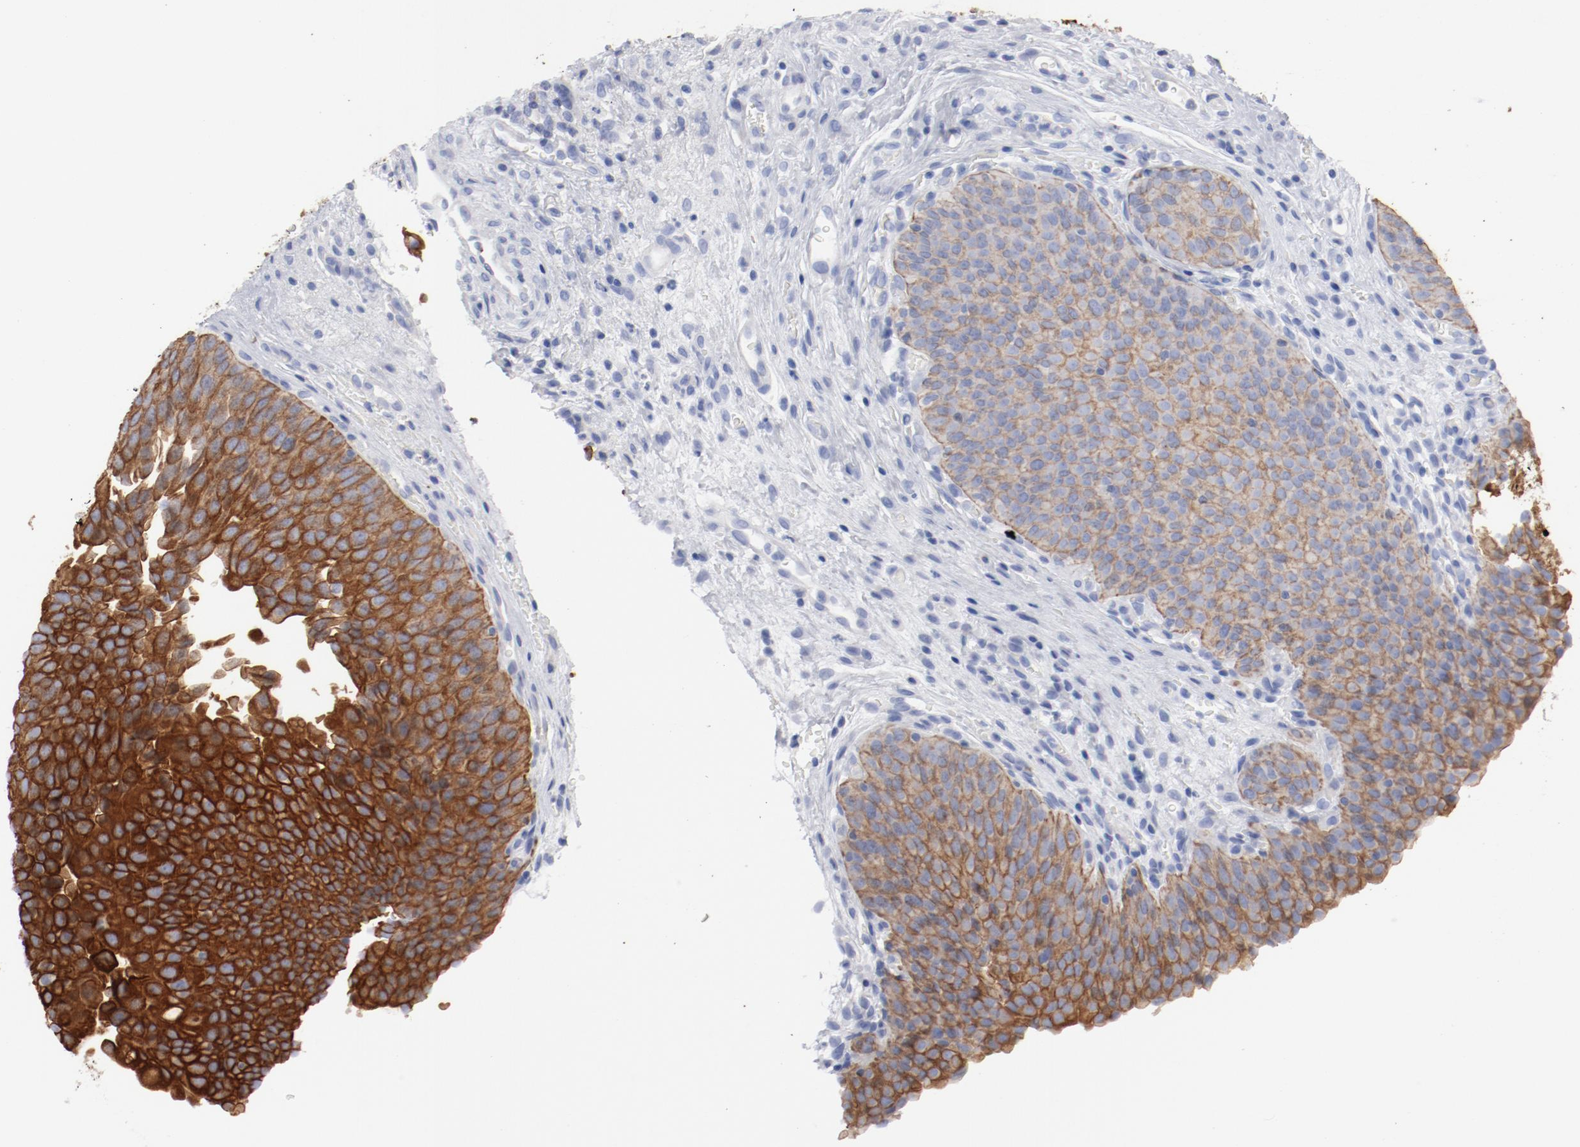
{"staining": {"intensity": "strong", "quantity": ">75%", "location": "cytoplasmic/membranous"}, "tissue": "urinary bladder", "cell_type": "Urothelial cells", "image_type": "normal", "snomed": [{"axis": "morphology", "description": "Normal tissue, NOS"}, {"axis": "morphology", "description": "Dysplasia, NOS"}, {"axis": "topography", "description": "Urinary bladder"}], "caption": "Brown immunohistochemical staining in unremarkable human urinary bladder displays strong cytoplasmic/membranous positivity in about >75% of urothelial cells.", "gene": "TSPAN6", "patient": {"sex": "male", "age": 35}}